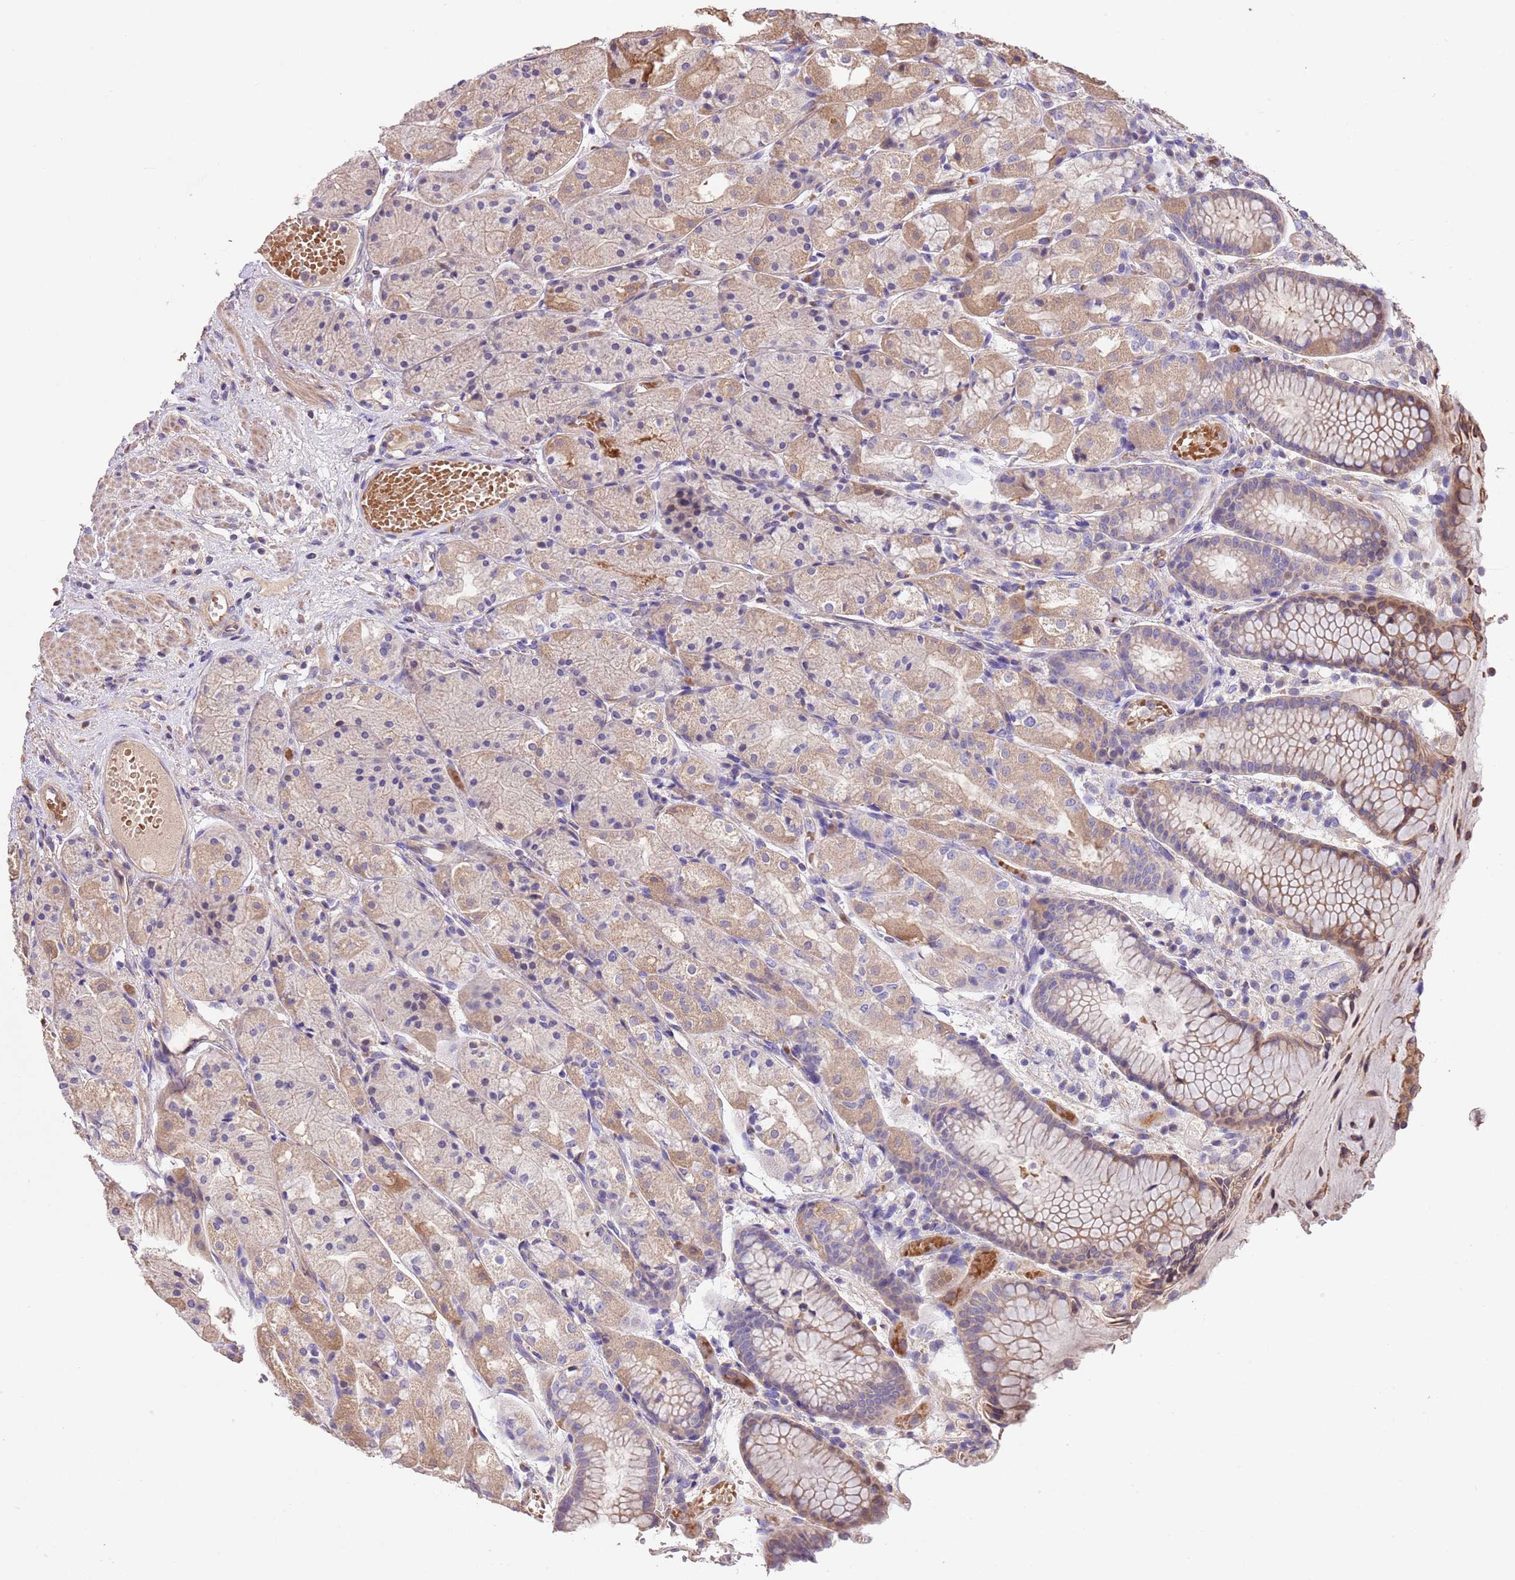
{"staining": {"intensity": "moderate", "quantity": "<25%", "location": "cytoplasmic/membranous"}, "tissue": "stomach", "cell_type": "Glandular cells", "image_type": "normal", "snomed": [{"axis": "morphology", "description": "Normal tissue, NOS"}, {"axis": "topography", "description": "Stomach, upper"}], "caption": "Brown immunohistochemical staining in normal human stomach displays moderate cytoplasmic/membranous positivity in about <25% of glandular cells. The protein is shown in brown color, while the nuclei are stained blue.", "gene": "FAM89B", "patient": {"sex": "male", "age": 72}}